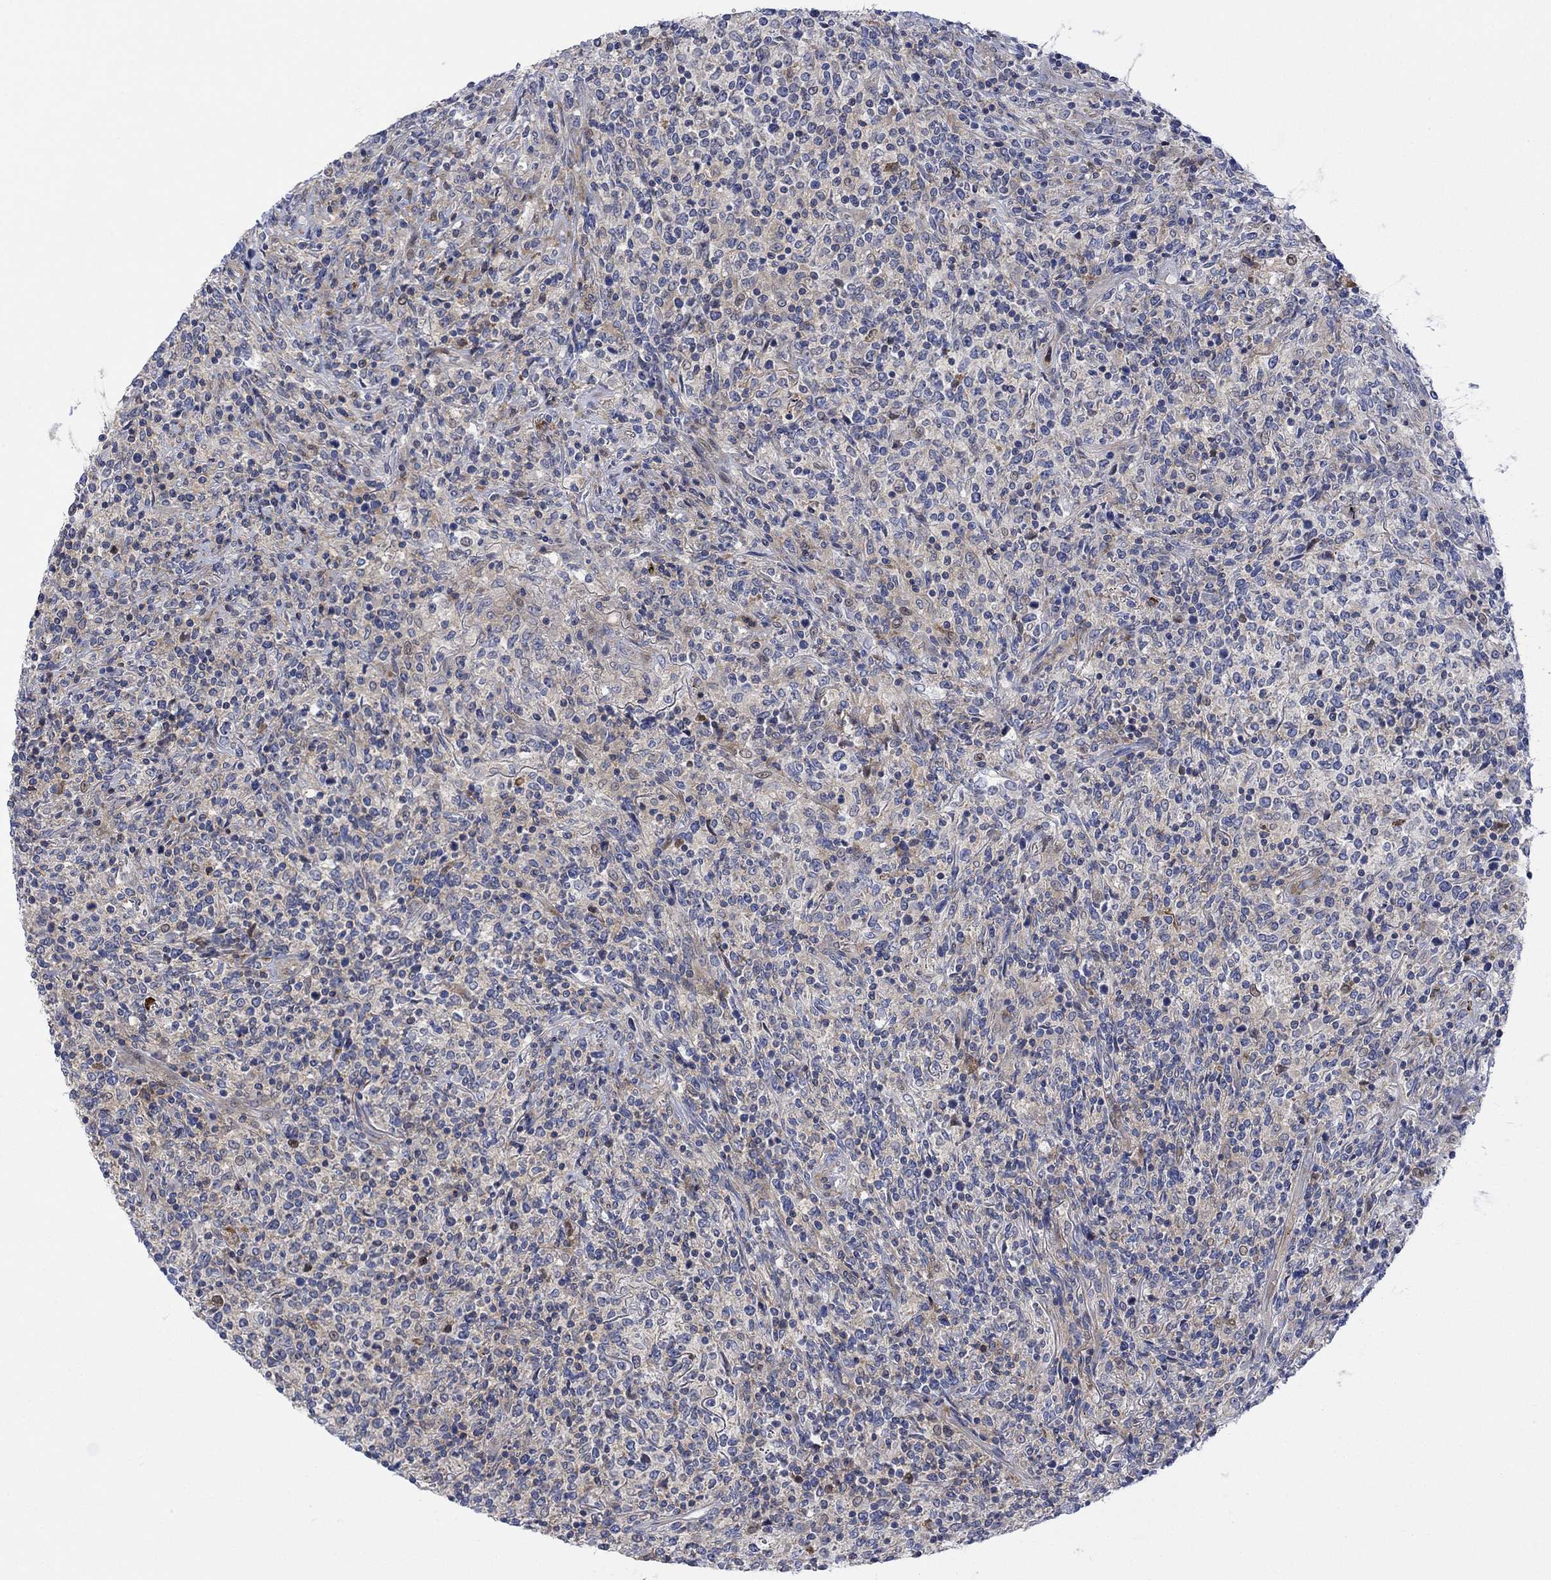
{"staining": {"intensity": "negative", "quantity": "none", "location": "none"}, "tissue": "lymphoma", "cell_type": "Tumor cells", "image_type": "cancer", "snomed": [{"axis": "morphology", "description": "Malignant lymphoma, non-Hodgkin's type, High grade"}, {"axis": "topography", "description": "Lung"}], "caption": "Lymphoma was stained to show a protein in brown. There is no significant staining in tumor cells.", "gene": "ARSK", "patient": {"sex": "male", "age": 79}}